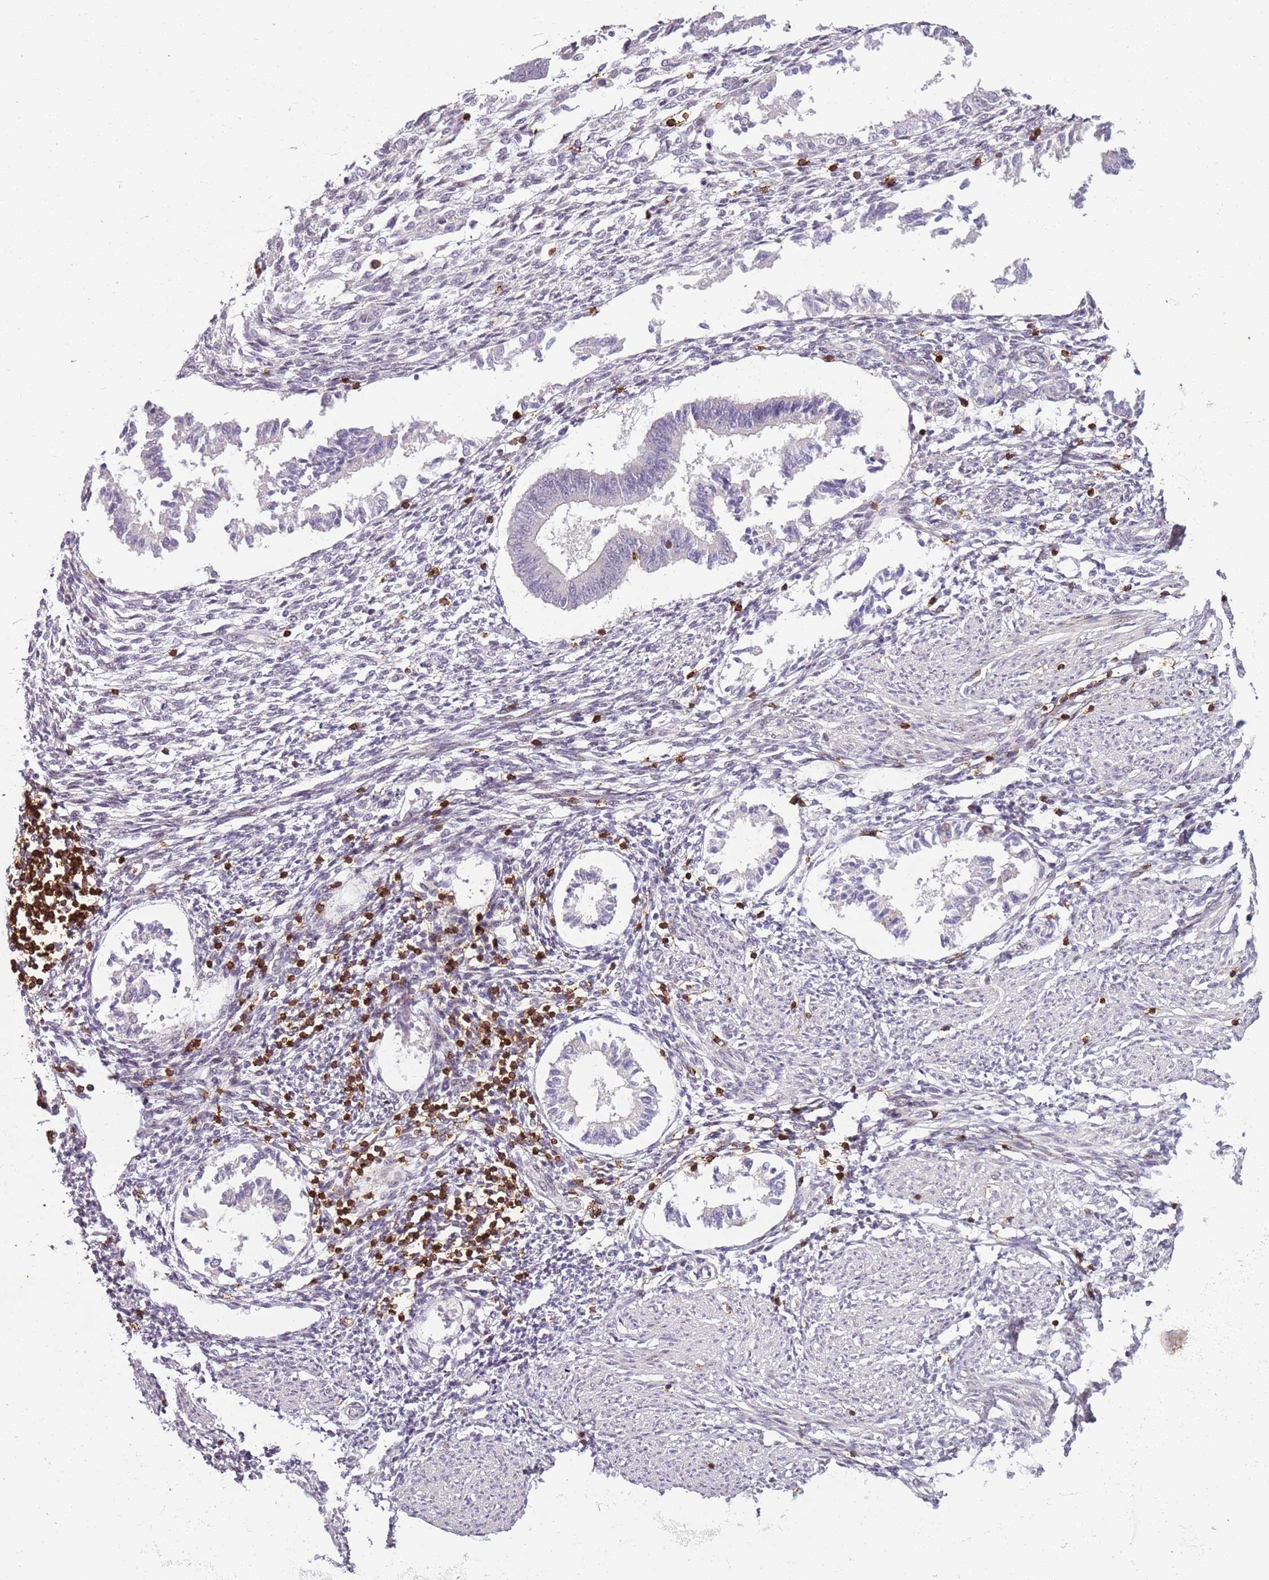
{"staining": {"intensity": "negative", "quantity": "none", "location": "none"}, "tissue": "endometrium", "cell_type": "Cells in endometrial stroma", "image_type": "normal", "snomed": [{"axis": "morphology", "description": "Normal tissue, NOS"}, {"axis": "topography", "description": "Uterus"}, {"axis": "topography", "description": "Endometrium"}], "caption": "Immunohistochemical staining of normal human endometrium exhibits no significant positivity in cells in endometrial stroma. The staining is performed using DAB (3,3'-diaminobenzidine) brown chromogen with nuclei counter-stained in using hematoxylin.", "gene": "ZNF583", "patient": {"sex": "female", "age": 48}}